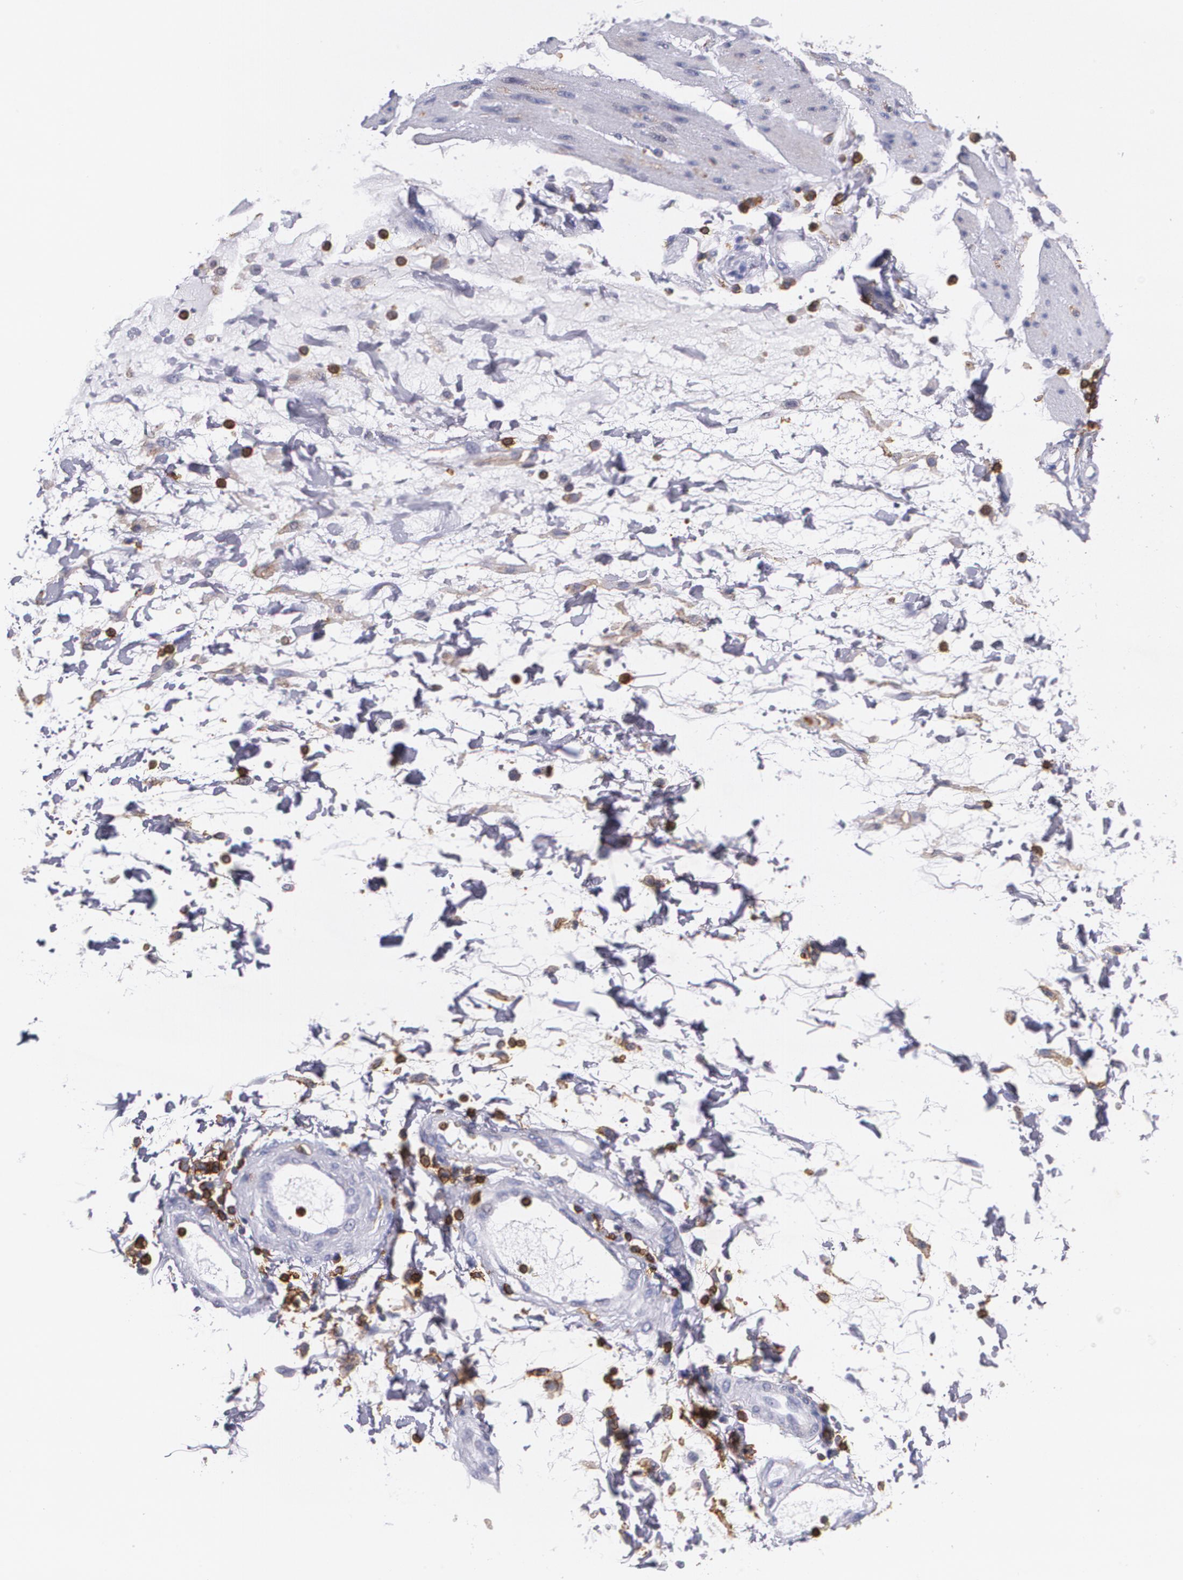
{"staining": {"intensity": "negative", "quantity": "none", "location": "none"}, "tissue": "stomach cancer", "cell_type": "Tumor cells", "image_type": "cancer", "snomed": [{"axis": "morphology", "description": "Adenocarcinoma, NOS"}, {"axis": "topography", "description": "Pancreas"}, {"axis": "topography", "description": "Stomach, upper"}], "caption": "Immunohistochemistry histopathology image of neoplastic tissue: human stomach cancer (adenocarcinoma) stained with DAB (3,3'-diaminobenzidine) demonstrates no significant protein staining in tumor cells. Brightfield microscopy of immunohistochemistry stained with DAB (brown) and hematoxylin (blue), captured at high magnification.", "gene": "PTPRC", "patient": {"sex": "male", "age": 77}}